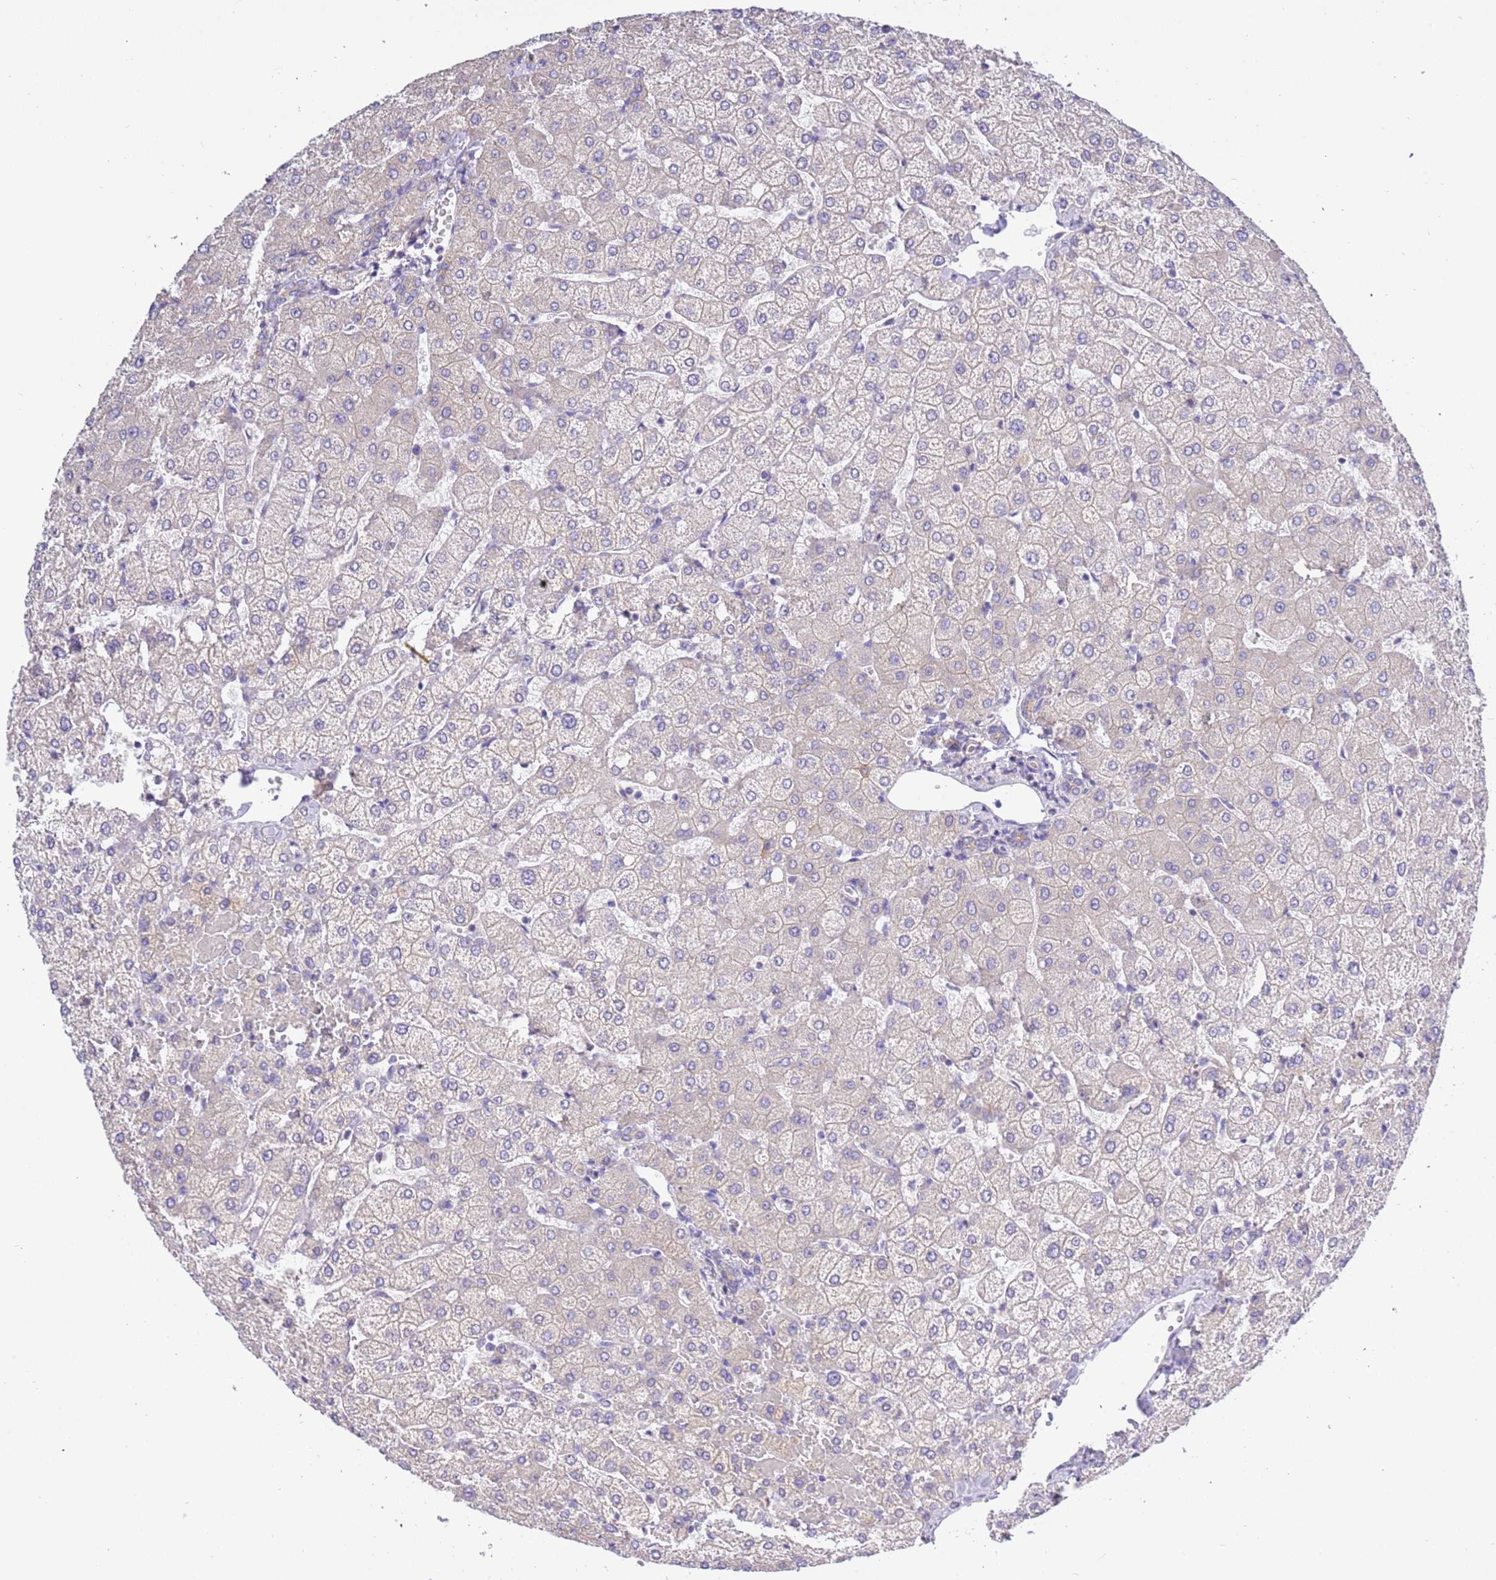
{"staining": {"intensity": "negative", "quantity": "none", "location": "none"}, "tissue": "liver", "cell_type": "Cholangiocytes", "image_type": "normal", "snomed": [{"axis": "morphology", "description": "Normal tissue, NOS"}, {"axis": "topography", "description": "Liver"}], "caption": "This micrograph is of normal liver stained with IHC to label a protein in brown with the nuclei are counter-stained blue. There is no staining in cholangiocytes. (DAB (3,3'-diaminobenzidine) IHC visualized using brightfield microscopy, high magnification).", "gene": "STIP1", "patient": {"sex": "female", "age": 54}}